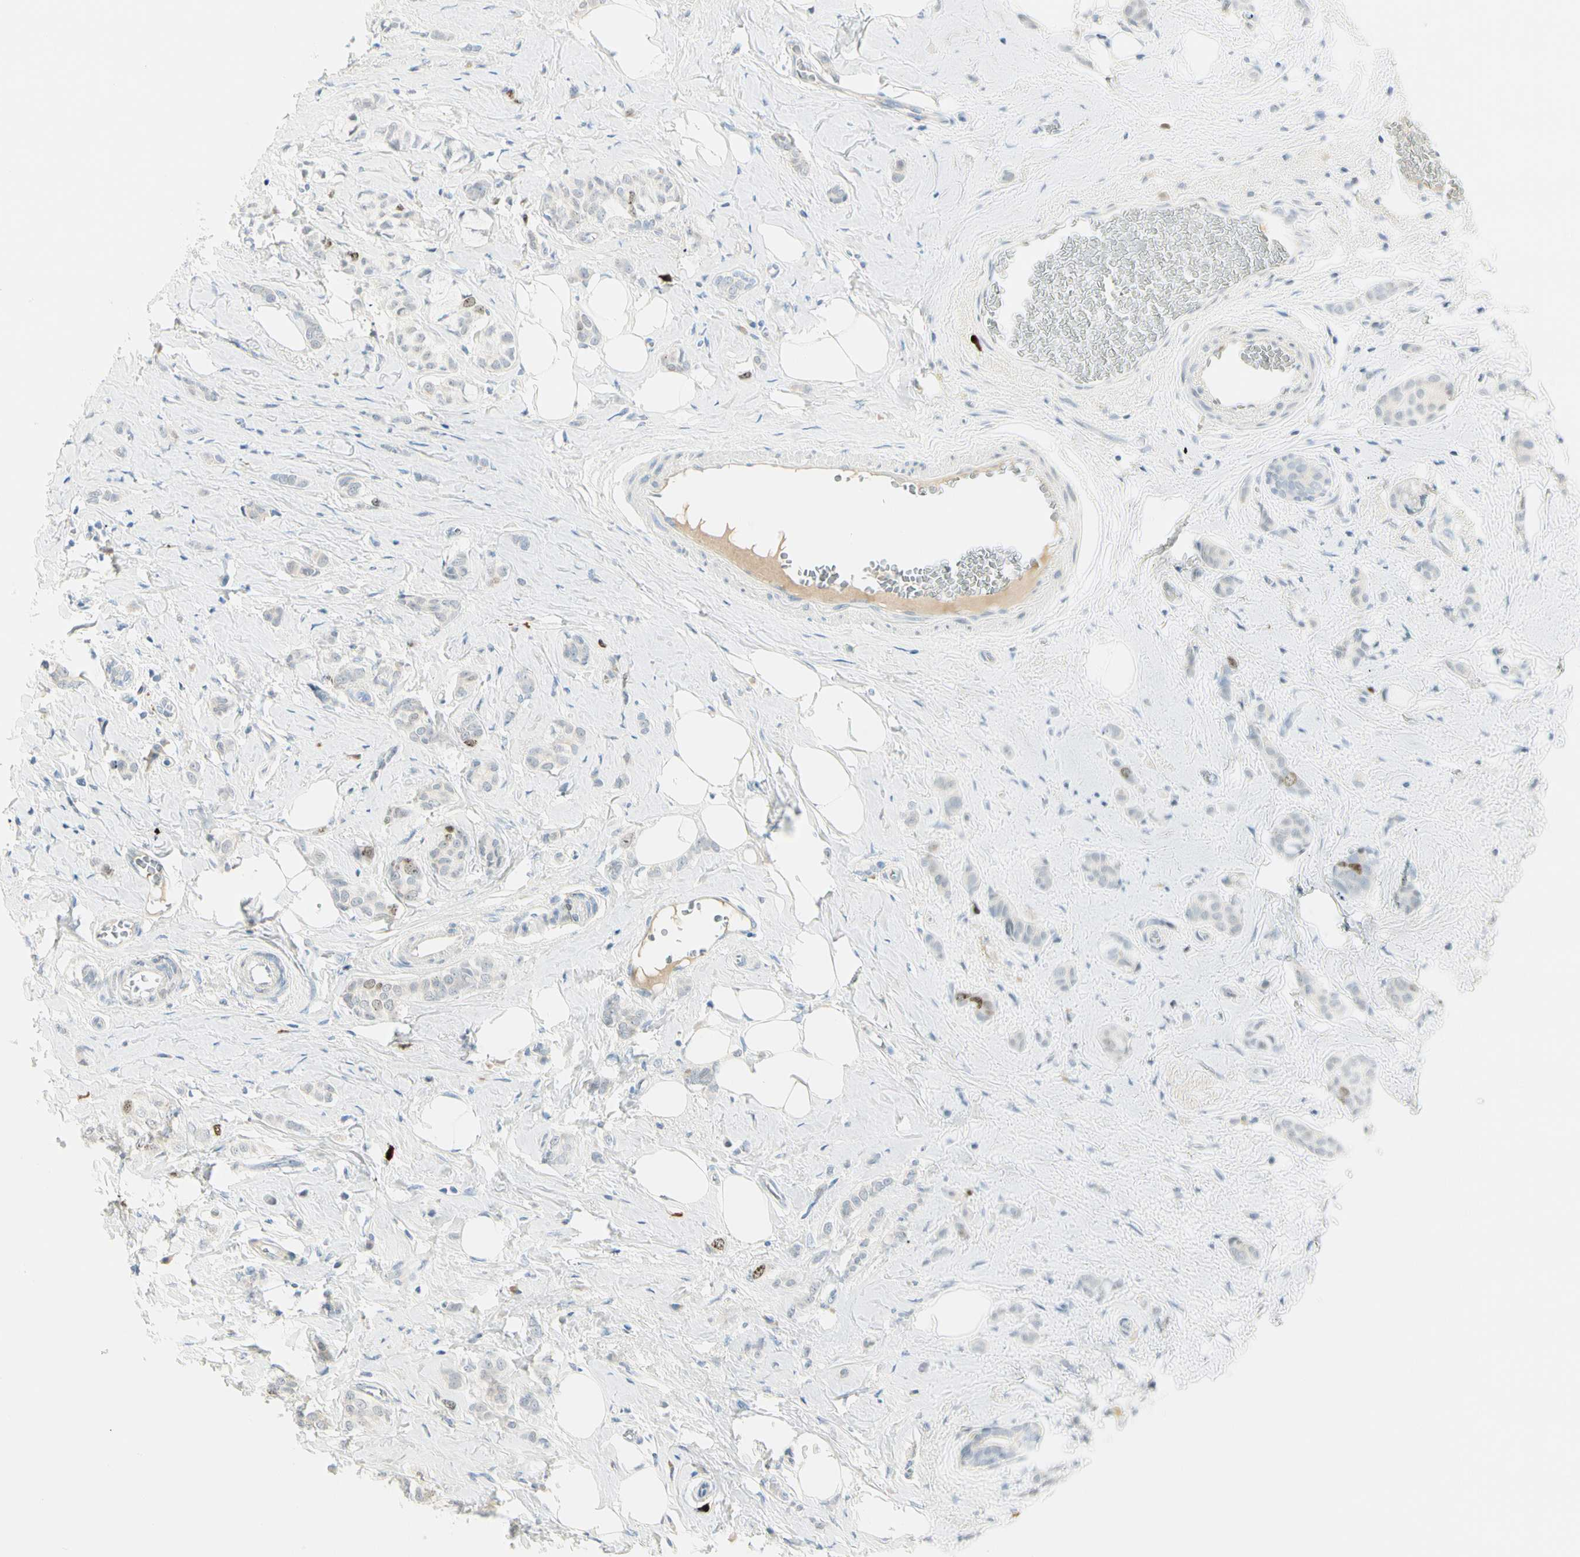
{"staining": {"intensity": "moderate", "quantity": "<25%", "location": "nuclear"}, "tissue": "breast cancer", "cell_type": "Tumor cells", "image_type": "cancer", "snomed": [{"axis": "morphology", "description": "Lobular carcinoma"}, {"axis": "topography", "description": "Breast"}], "caption": "Breast cancer (lobular carcinoma) stained with IHC displays moderate nuclear expression in approximately <25% of tumor cells. (DAB (3,3'-diaminobenzidine) IHC with brightfield microscopy, high magnification).", "gene": "PITX1", "patient": {"sex": "female", "age": 60}}